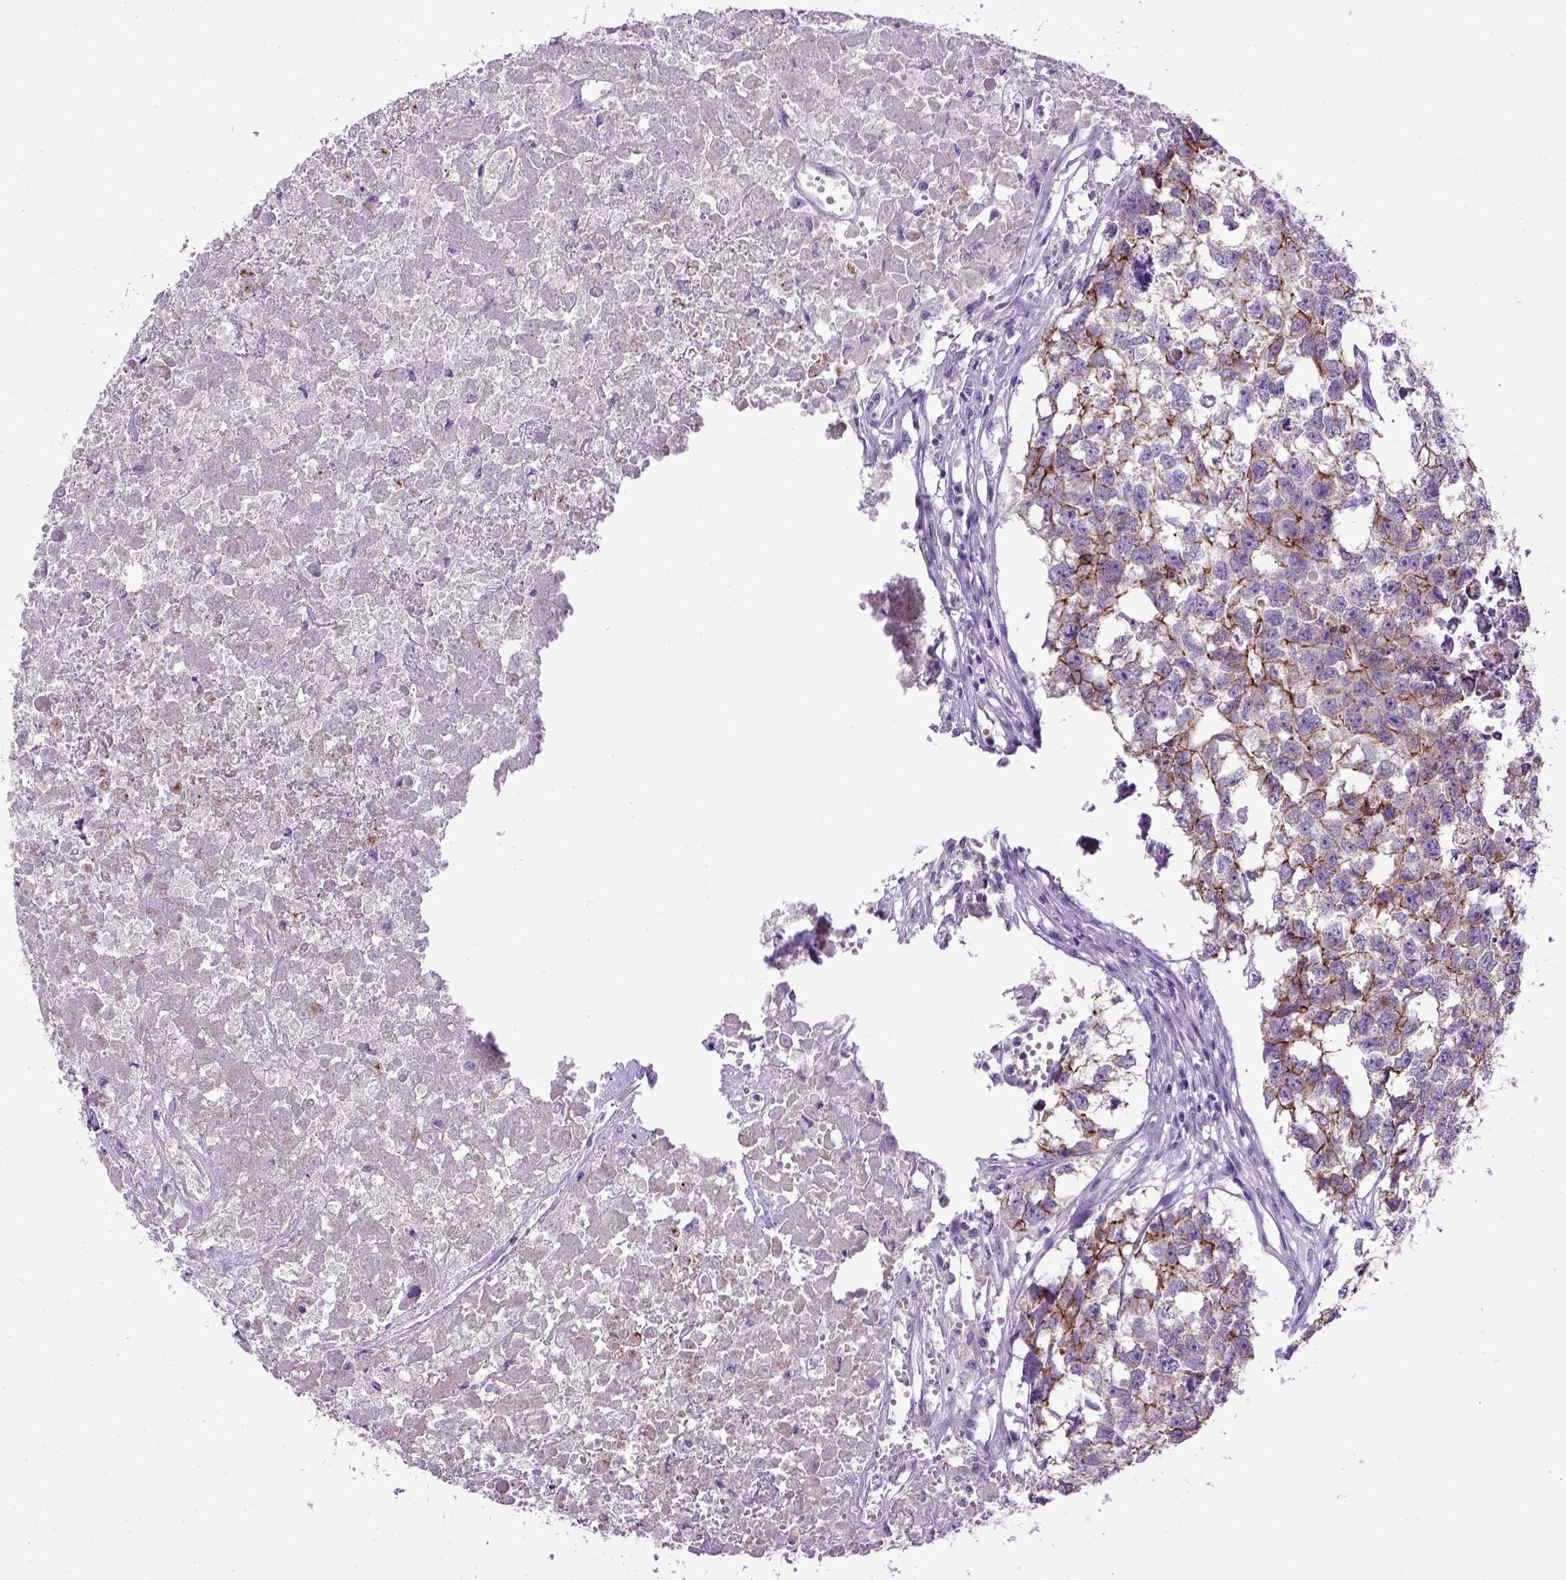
{"staining": {"intensity": "moderate", "quantity": "25%-75%", "location": "cytoplasmic/membranous"}, "tissue": "testis cancer", "cell_type": "Tumor cells", "image_type": "cancer", "snomed": [{"axis": "morphology", "description": "Carcinoma, Embryonal, NOS"}, {"axis": "morphology", "description": "Teratoma, malignant, NOS"}, {"axis": "topography", "description": "Testis"}], "caption": "High-power microscopy captured an immunohistochemistry histopathology image of testis cancer (malignant teratoma), revealing moderate cytoplasmic/membranous staining in approximately 25%-75% of tumor cells. (Brightfield microscopy of DAB IHC at high magnification).", "gene": "CDH1", "patient": {"sex": "male", "age": 44}}